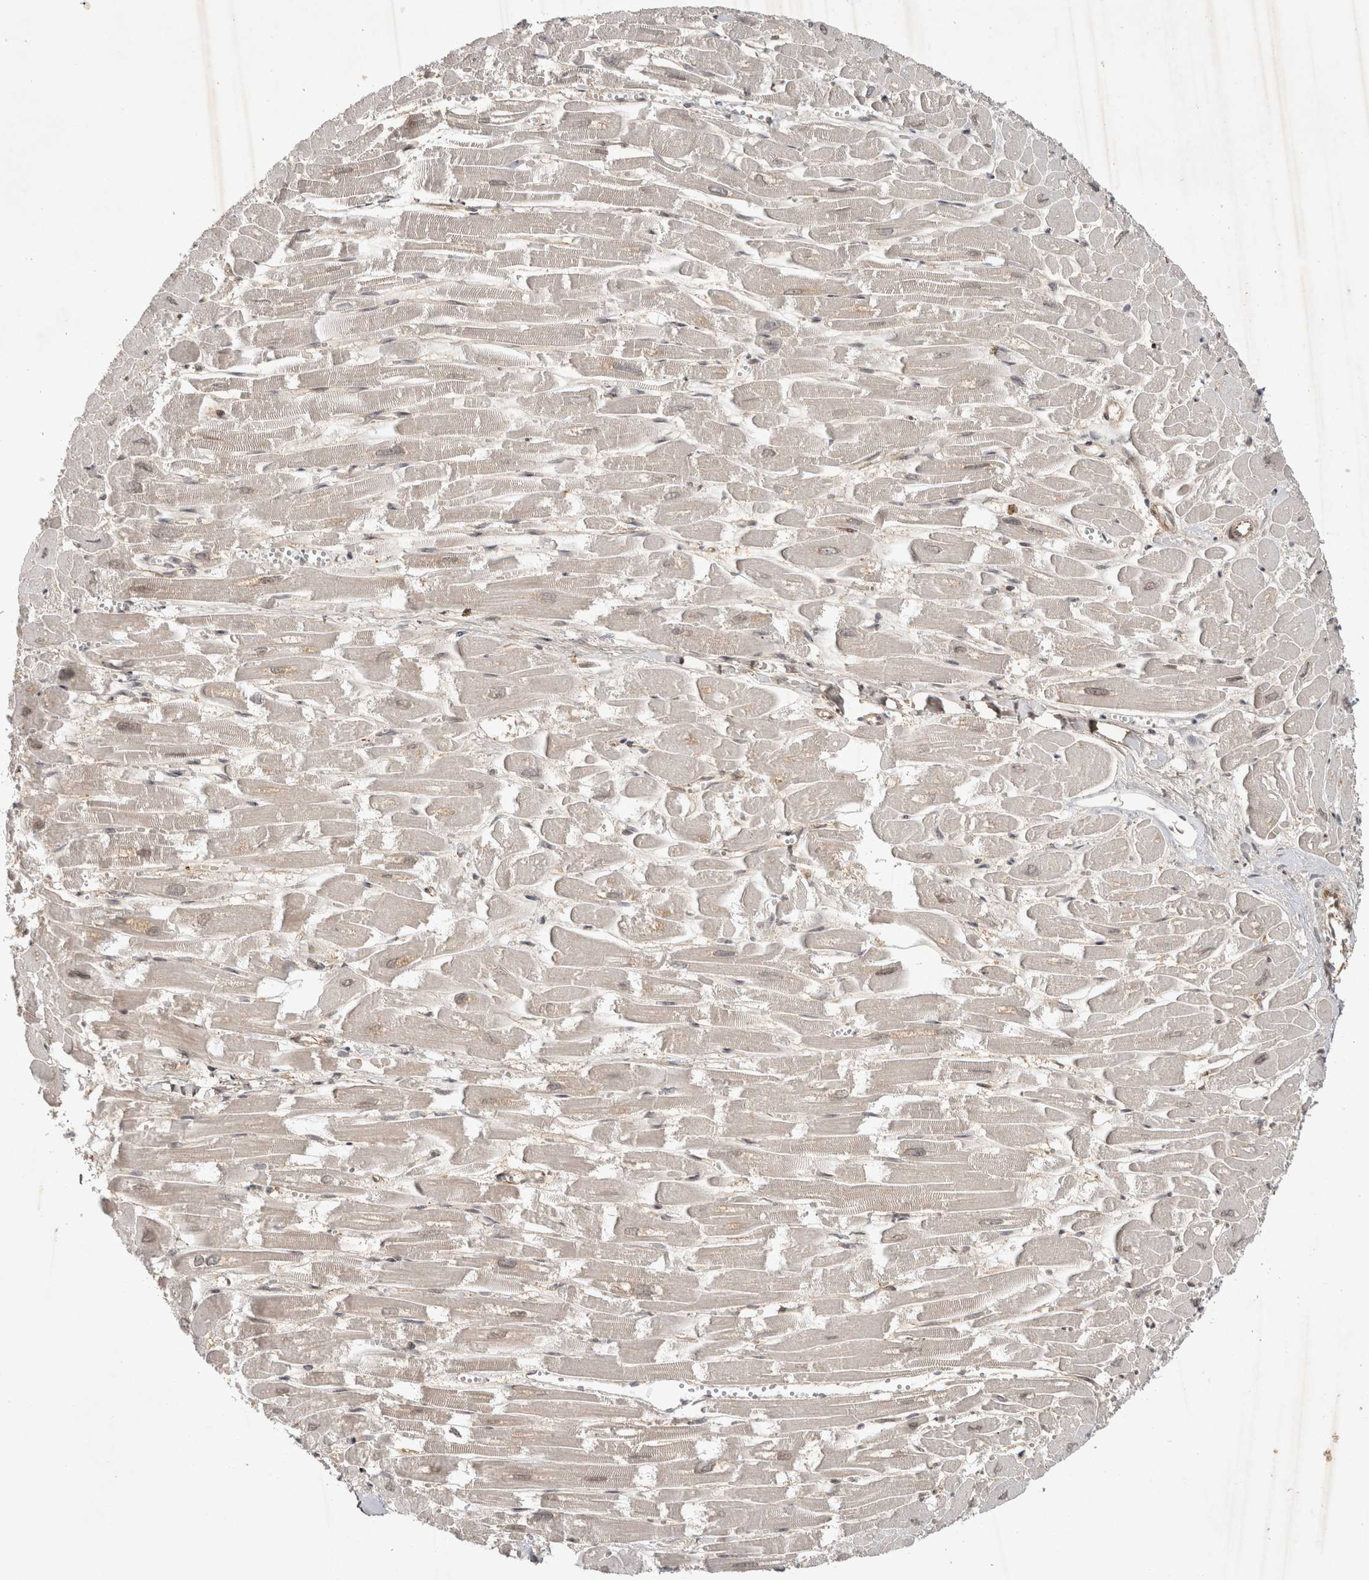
{"staining": {"intensity": "weak", "quantity": "25%-75%", "location": "cytoplasmic/membranous,nuclear"}, "tissue": "heart muscle", "cell_type": "Cardiomyocytes", "image_type": "normal", "snomed": [{"axis": "morphology", "description": "Normal tissue, NOS"}, {"axis": "topography", "description": "Heart"}], "caption": "A histopathology image of human heart muscle stained for a protein demonstrates weak cytoplasmic/membranous,nuclear brown staining in cardiomyocytes.", "gene": "ZNF318", "patient": {"sex": "male", "age": 54}}